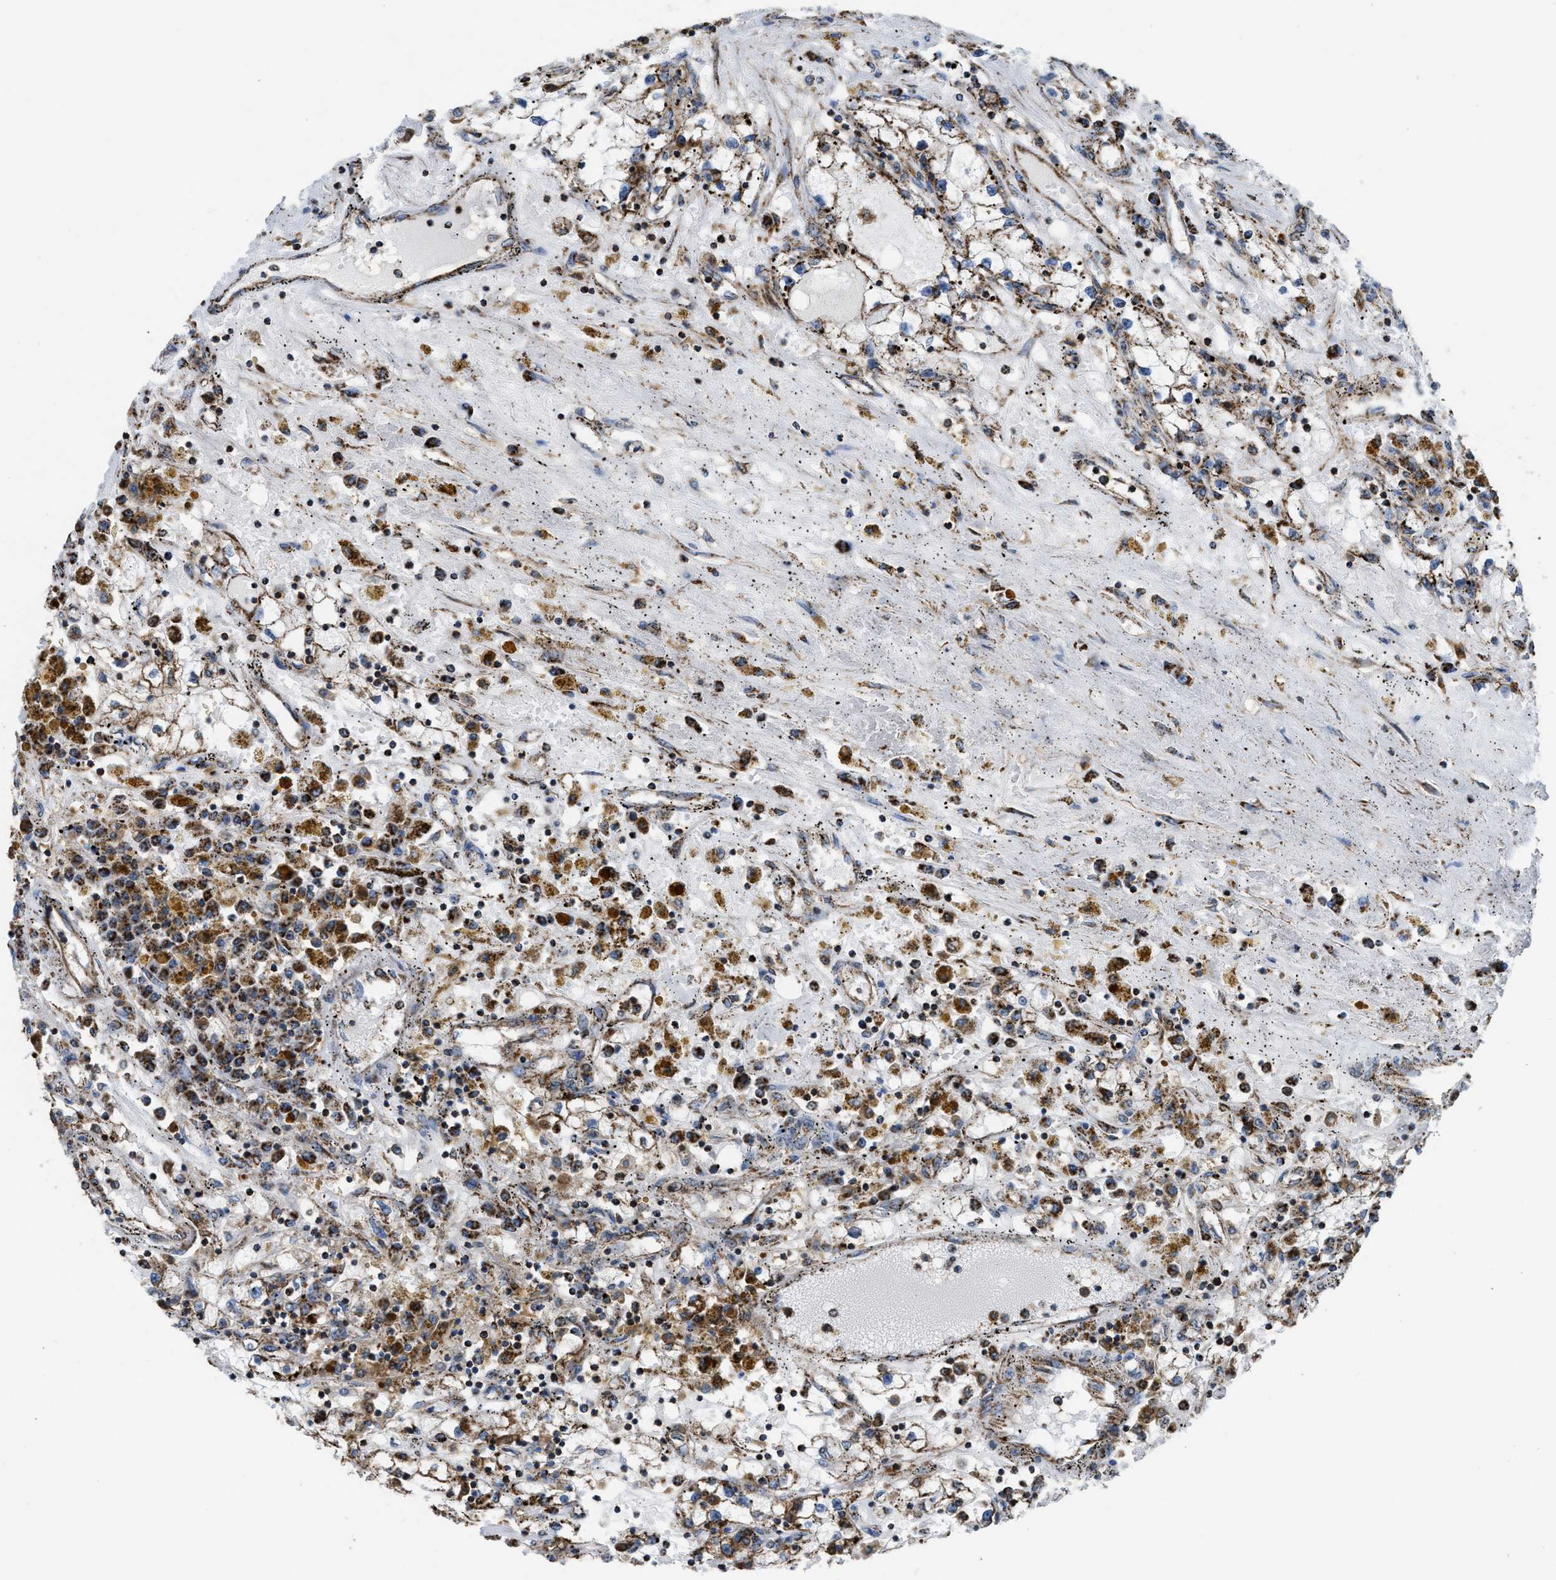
{"staining": {"intensity": "moderate", "quantity": ">75%", "location": "cytoplasmic/membranous"}, "tissue": "renal cancer", "cell_type": "Tumor cells", "image_type": "cancer", "snomed": [{"axis": "morphology", "description": "Adenocarcinoma, NOS"}, {"axis": "topography", "description": "Kidney"}], "caption": "Renal cancer (adenocarcinoma) stained with DAB immunohistochemistry (IHC) demonstrates medium levels of moderate cytoplasmic/membranous positivity in approximately >75% of tumor cells.", "gene": "ECHS1", "patient": {"sex": "male", "age": 56}}